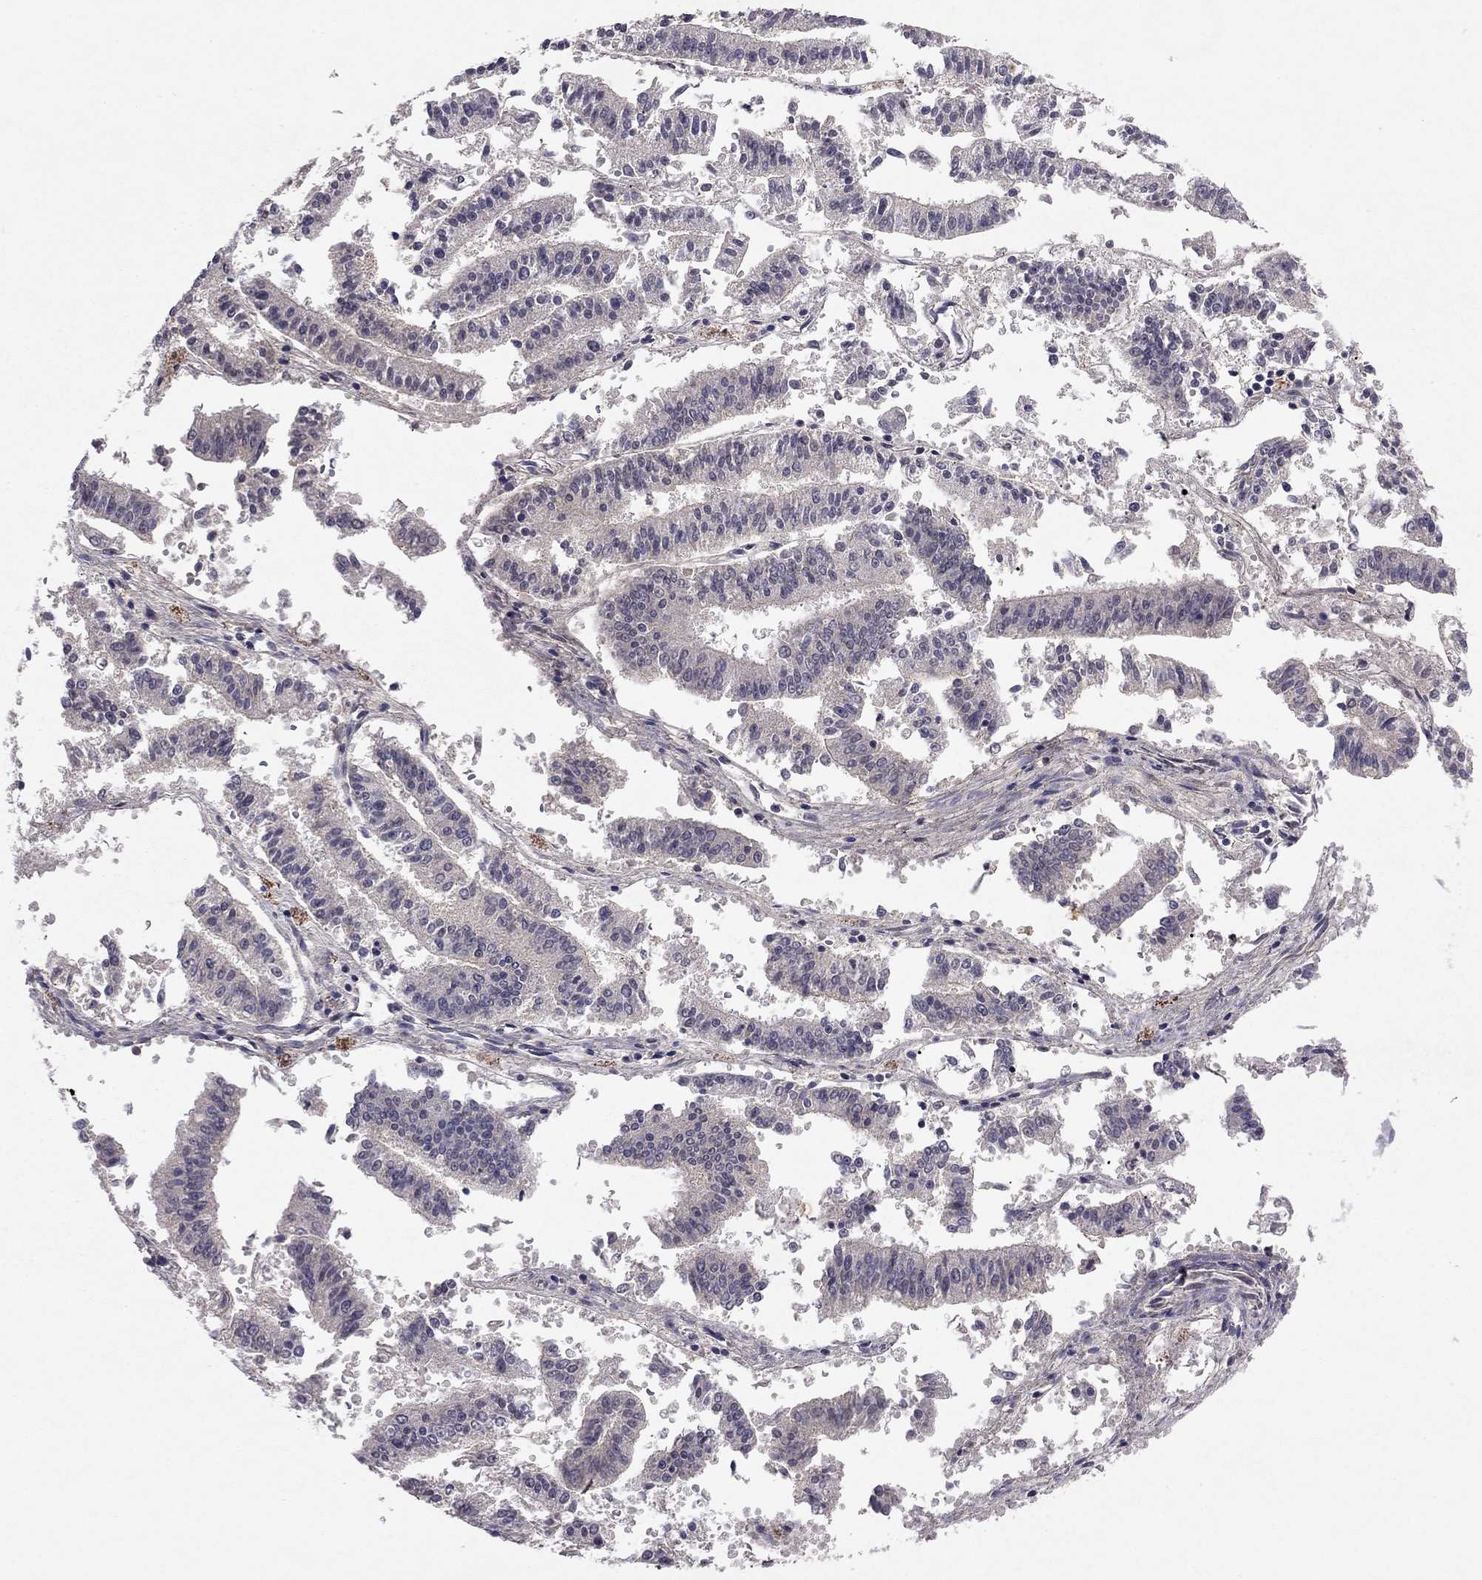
{"staining": {"intensity": "negative", "quantity": "none", "location": "none"}, "tissue": "endometrial cancer", "cell_type": "Tumor cells", "image_type": "cancer", "snomed": [{"axis": "morphology", "description": "Adenocarcinoma, NOS"}, {"axis": "topography", "description": "Endometrium"}], "caption": "Tumor cells show no significant protein staining in adenocarcinoma (endometrial). (DAB (3,3'-diaminobenzidine) IHC with hematoxylin counter stain).", "gene": "ESR2", "patient": {"sex": "female", "age": 66}}